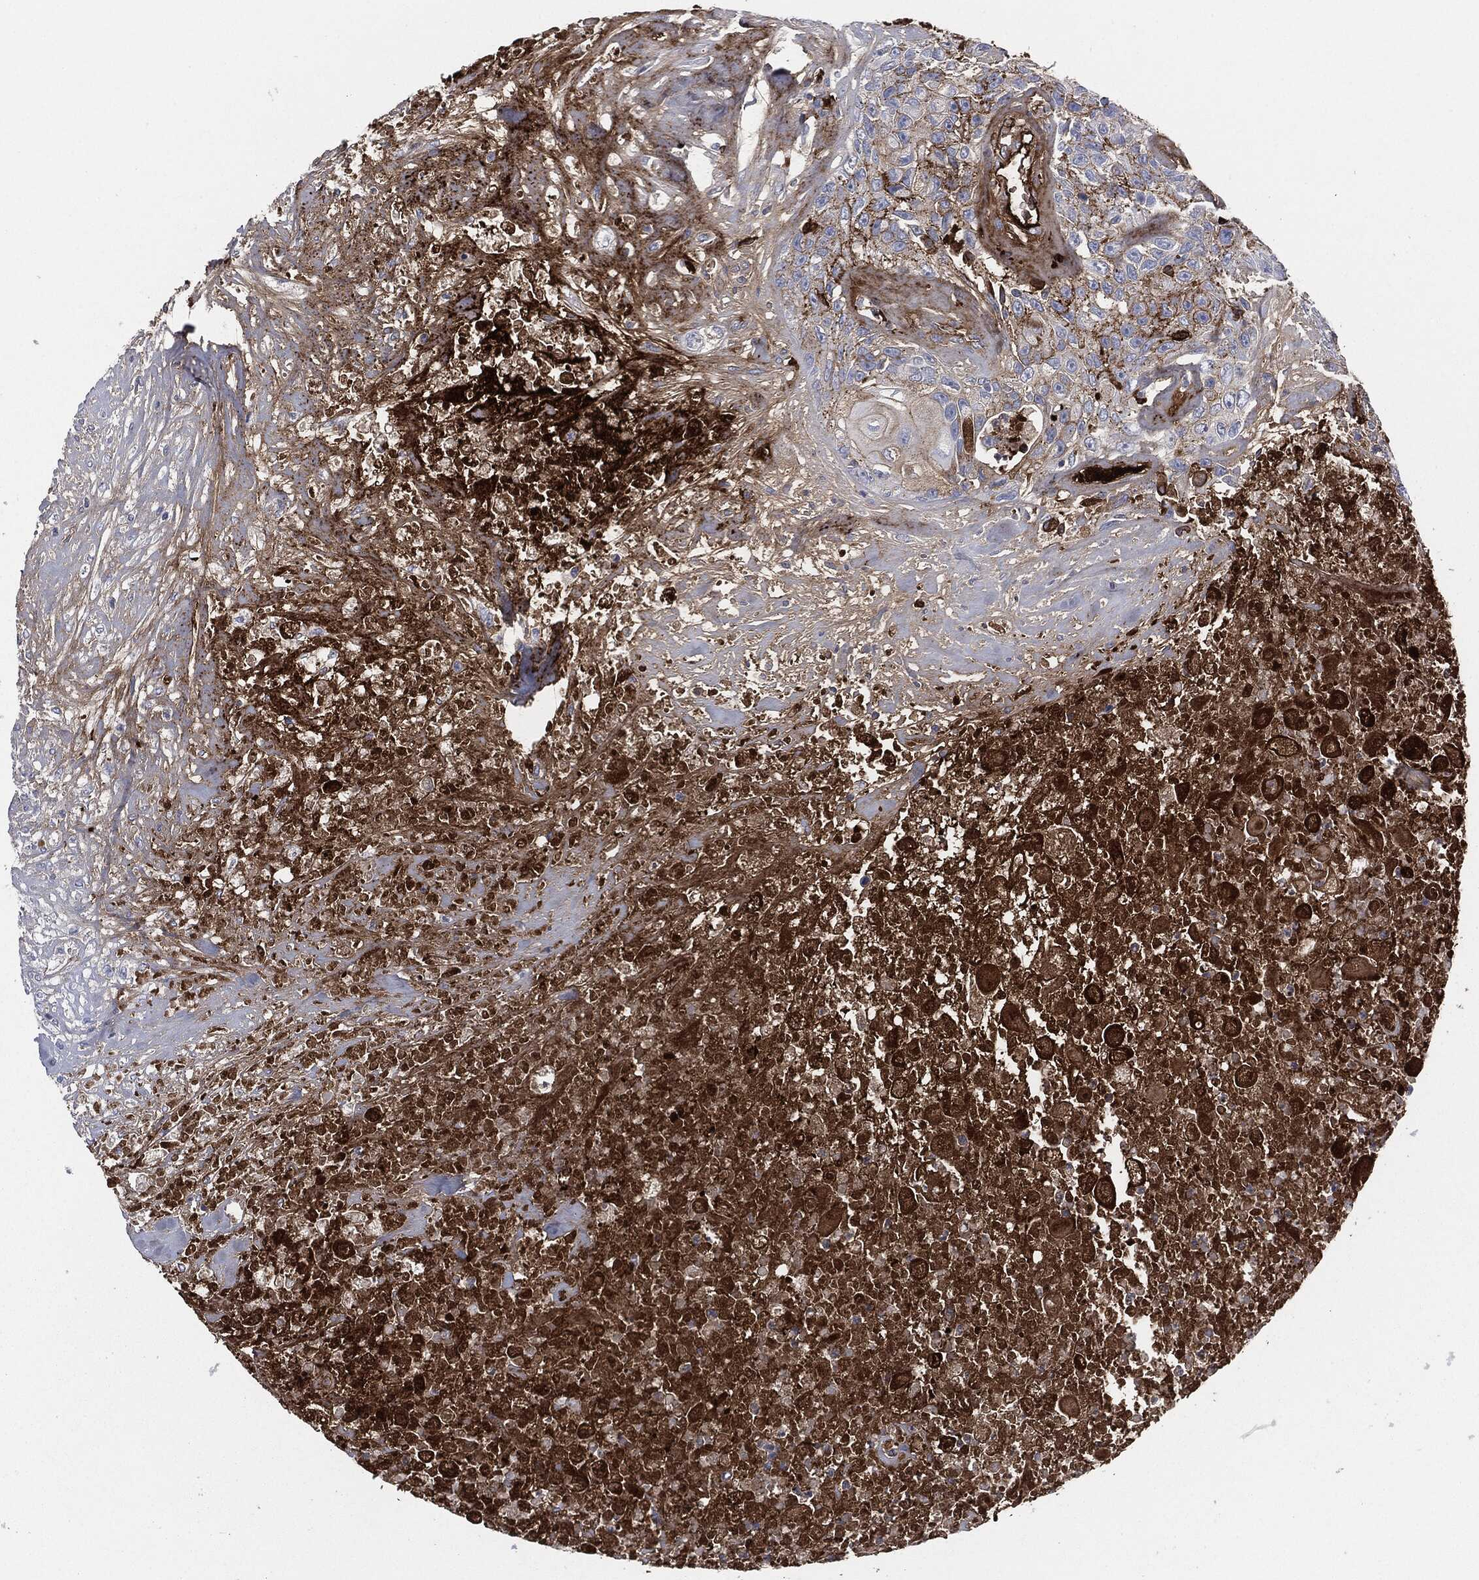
{"staining": {"intensity": "strong", "quantity": "<25%", "location": "cytoplasmic/membranous"}, "tissue": "urothelial cancer", "cell_type": "Tumor cells", "image_type": "cancer", "snomed": [{"axis": "morphology", "description": "Urothelial carcinoma, High grade"}, {"axis": "topography", "description": "Urinary bladder"}], "caption": "Strong cytoplasmic/membranous staining is identified in about <25% of tumor cells in urothelial cancer. Nuclei are stained in blue.", "gene": "APOB", "patient": {"sex": "female", "age": 56}}